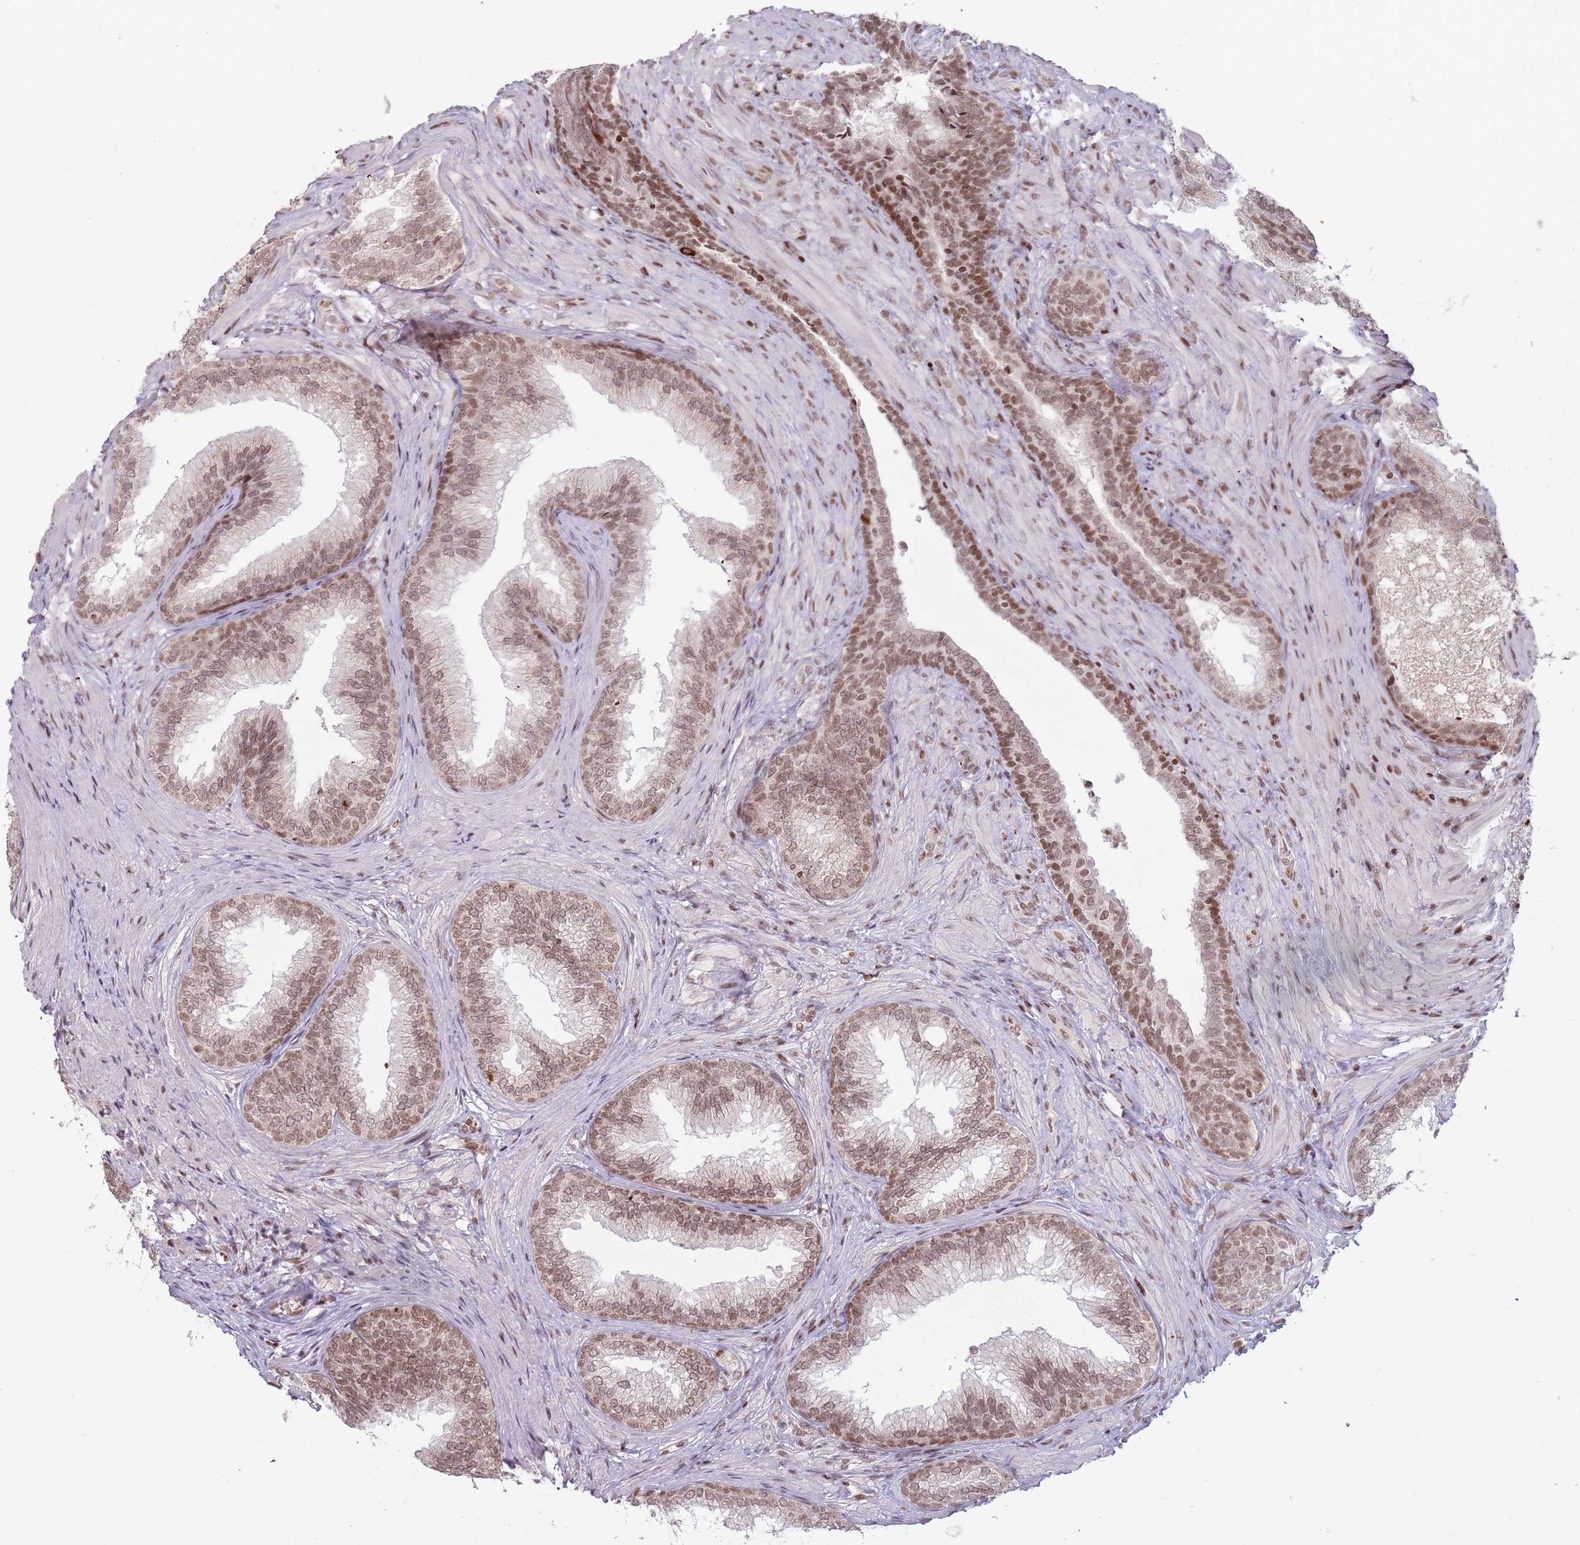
{"staining": {"intensity": "moderate", "quantity": ">75%", "location": "nuclear"}, "tissue": "prostate", "cell_type": "Glandular cells", "image_type": "normal", "snomed": [{"axis": "morphology", "description": "Normal tissue, NOS"}, {"axis": "topography", "description": "Prostate"}], "caption": "Unremarkable prostate was stained to show a protein in brown. There is medium levels of moderate nuclear positivity in about >75% of glandular cells. Immunohistochemistry (ihc) stains the protein of interest in brown and the nuclei are stained blue.", "gene": "SH3RF3", "patient": {"sex": "male", "age": 76}}